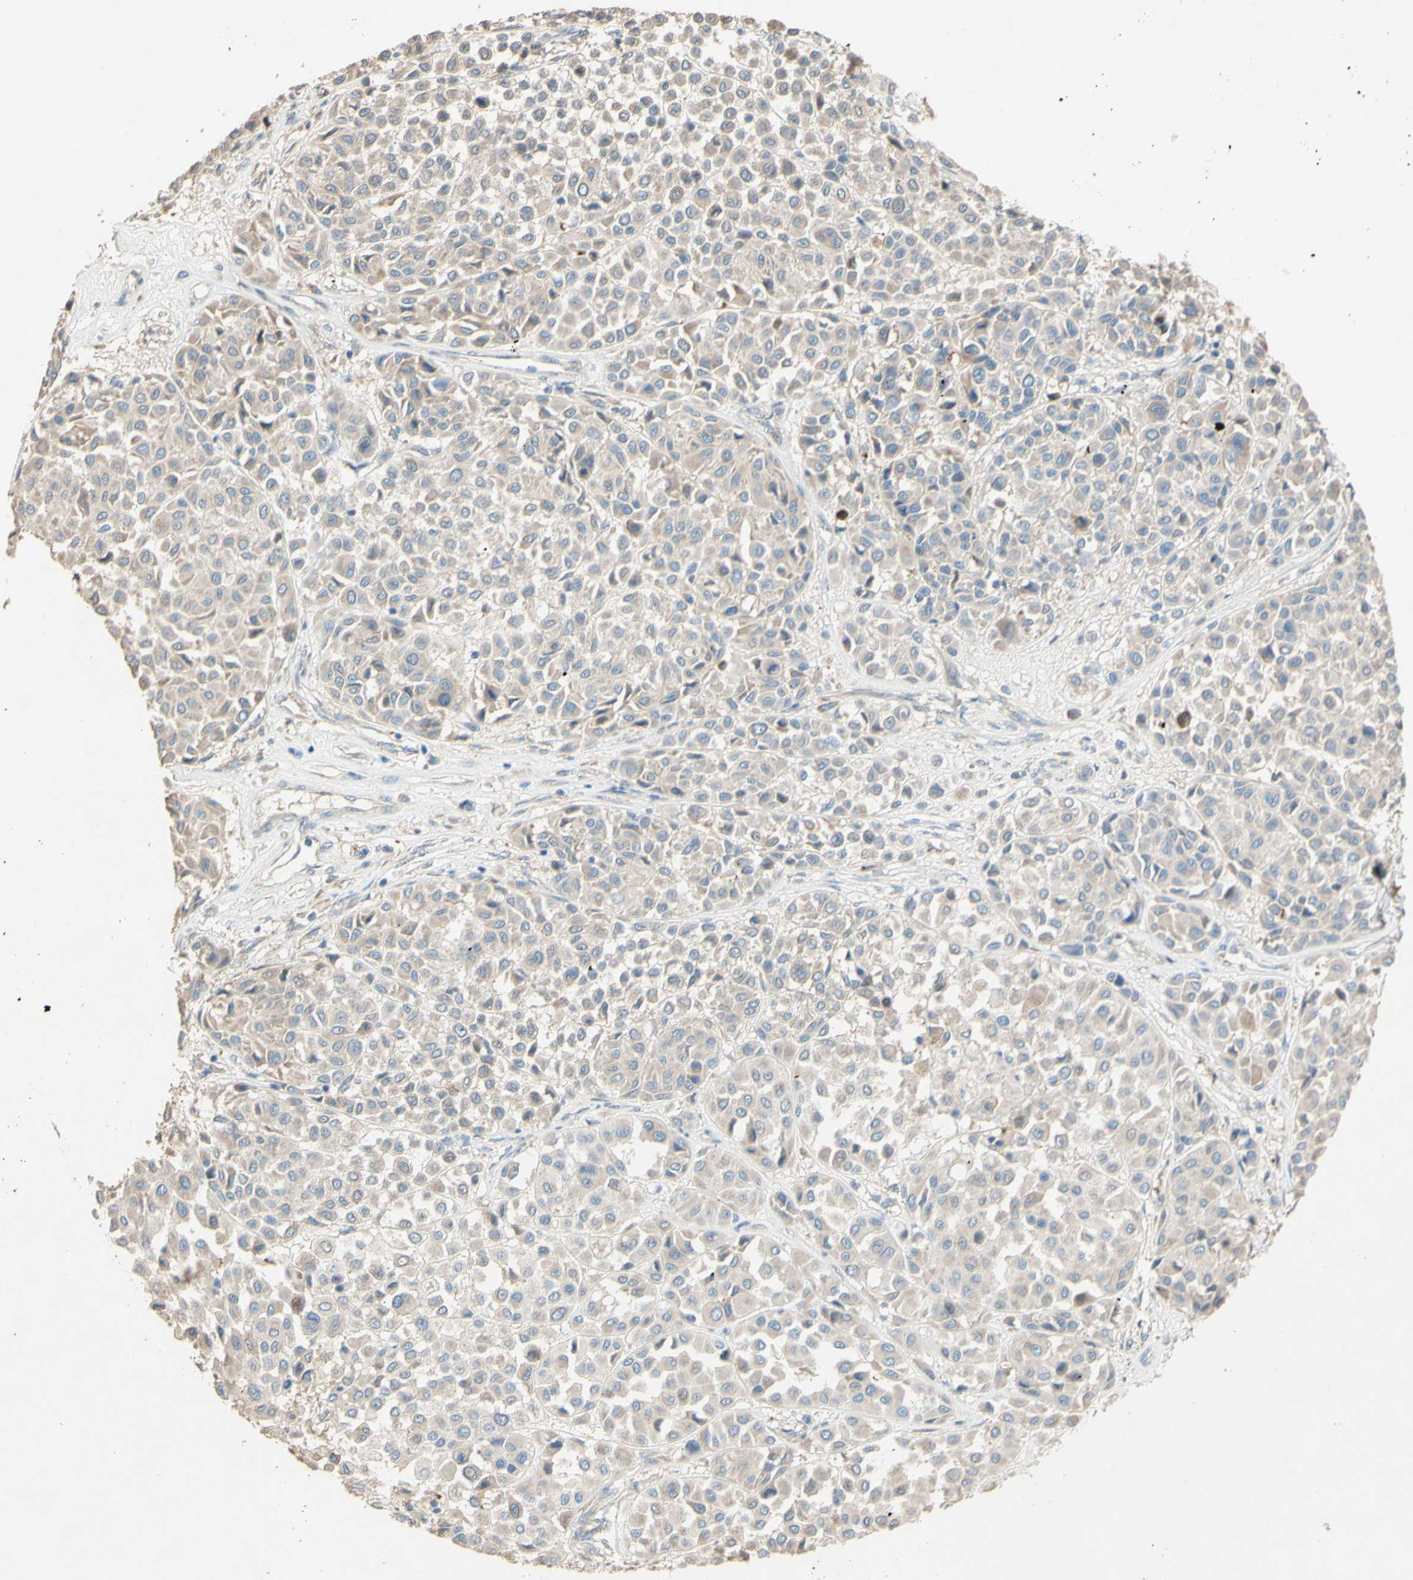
{"staining": {"intensity": "negative", "quantity": "none", "location": "none"}, "tissue": "melanoma", "cell_type": "Tumor cells", "image_type": "cancer", "snomed": [{"axis": "morphology", "description": "Malignant melanoma, Metastatic site"}, {"axis": "topography", "description": "Soft tissue"}], "caption": "This is a image of immunohistochemistry staining of malignant melanoma (metastatic site), which shows no positivity in tumor cells.", "gene": "DKK3", "patient": {"sex": "male", "age": 41}}